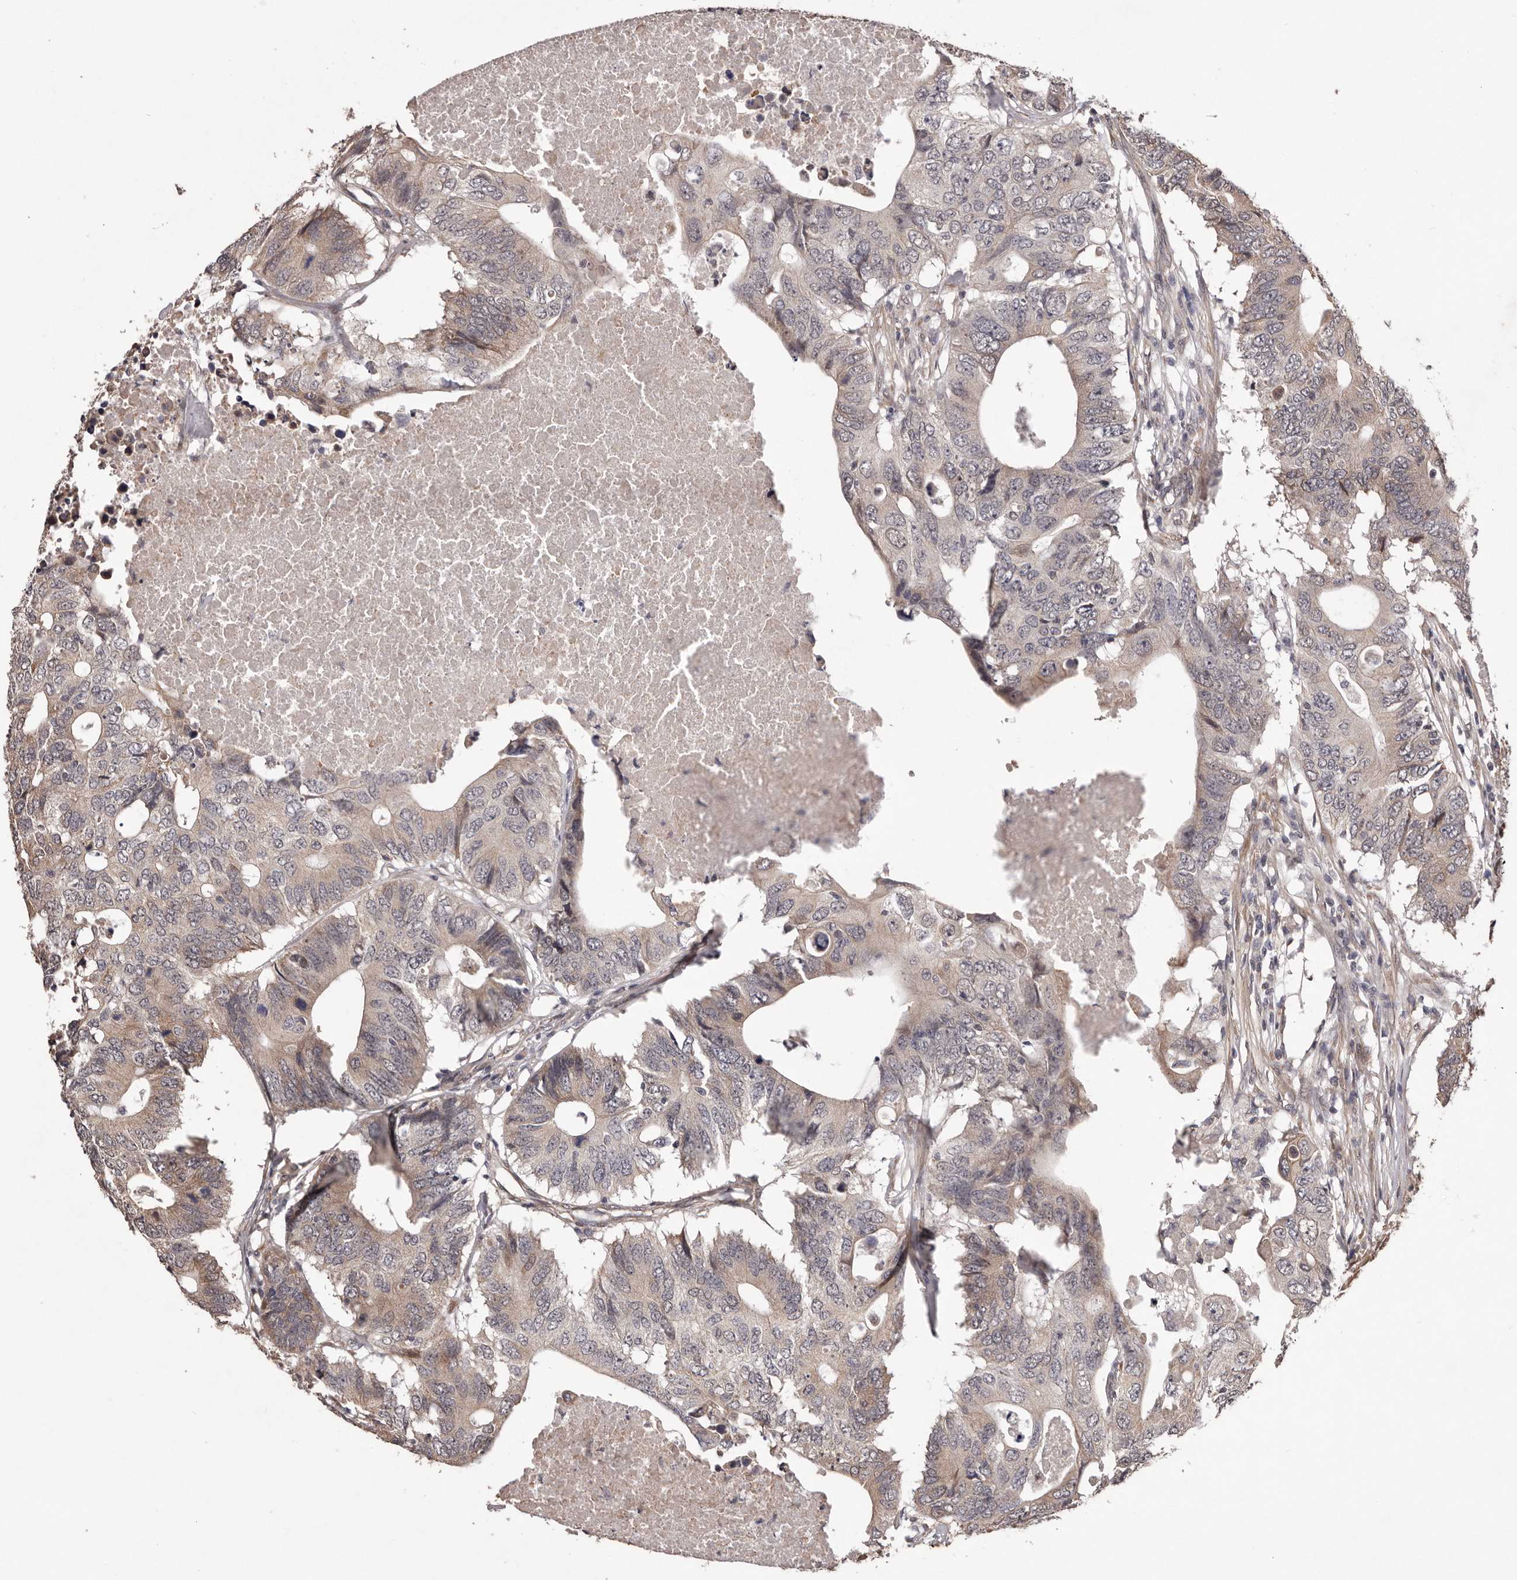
{"staining": {"intensity": "weak", "quantity": "25%-75%", "location": "cytoplasmic/membranous"}, "tissue": "colorectal cancer", "cell_type": "Tumor cells", "image_type": "cancer", "snomed": [{"axis": "morphology", "description": "Adenocarcinoma, NOS"}, {"axis": "topography", "description": "Colon"}], "caption": "Immunohistochemical staining of colorectal adenocarcinoma shows weak cytoplasmic/membranous protein expression in about 25%-75% of tumor cells.", "gene": "CELF3", "patient": {"sex": "male", "age": 71}}